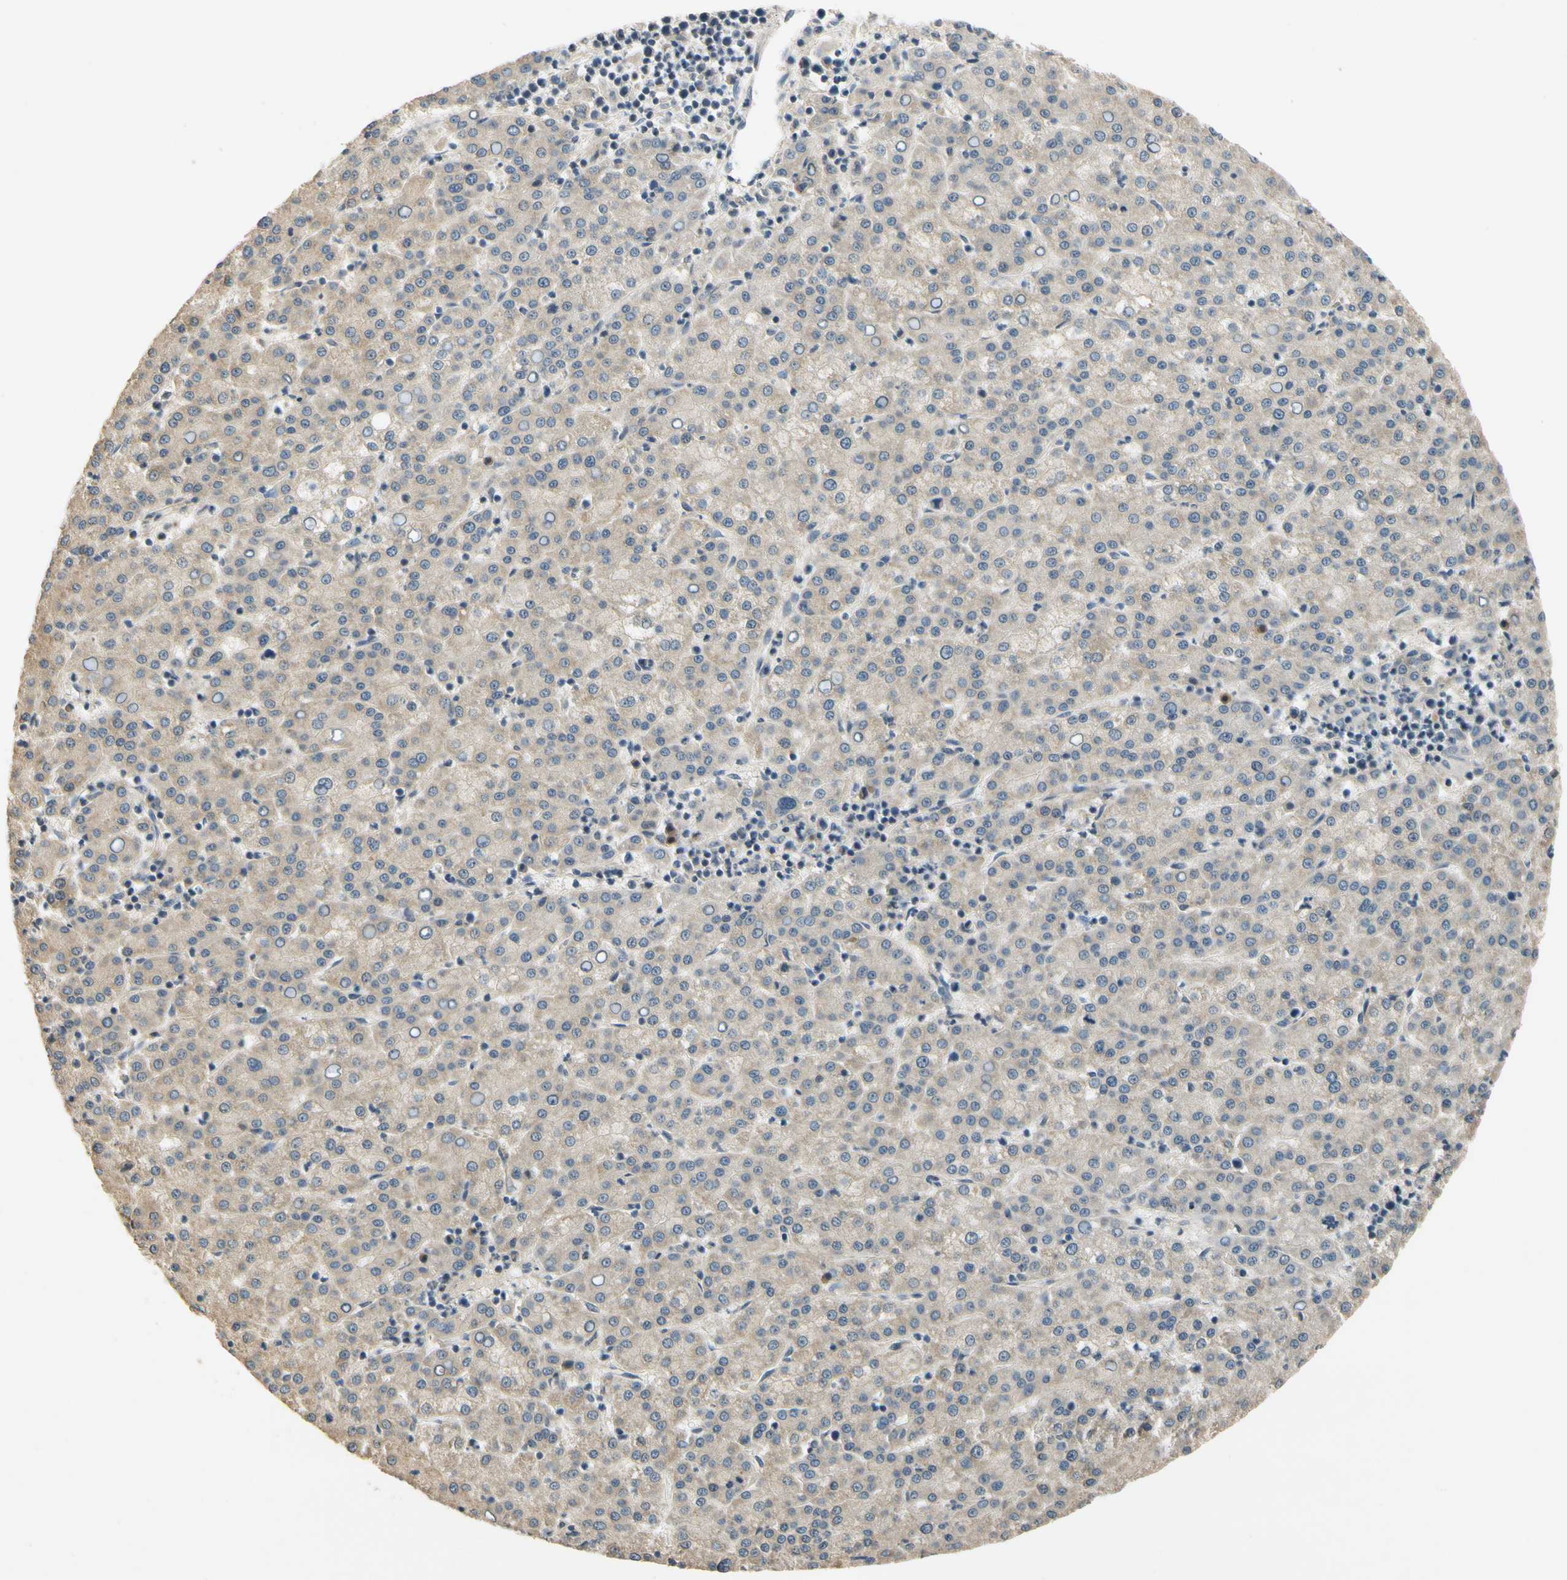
{"staining": {"intensity": "negative", "quantity": "none", "location": "none"}, "tissue": "liver cancer", "cell_type": "Tumor cells", "image_type": "cancer", "snomed": [{"axis": "morphology", "description": "Carcinoma, Hepatocellular, NOS"}, {"axis": "topography", "description": "Liver"}], "caption": "Tumor cells show no significant protein staining in liver hepatocellular carcinoma. The staining was performed using DAB to visualize the protein expression in brown, while the nuclei were stained in blue with hematoxylin (Magnification: 20x).", "gene": "ALKBH3", "patient": {"sex": "female", "age": 58}}